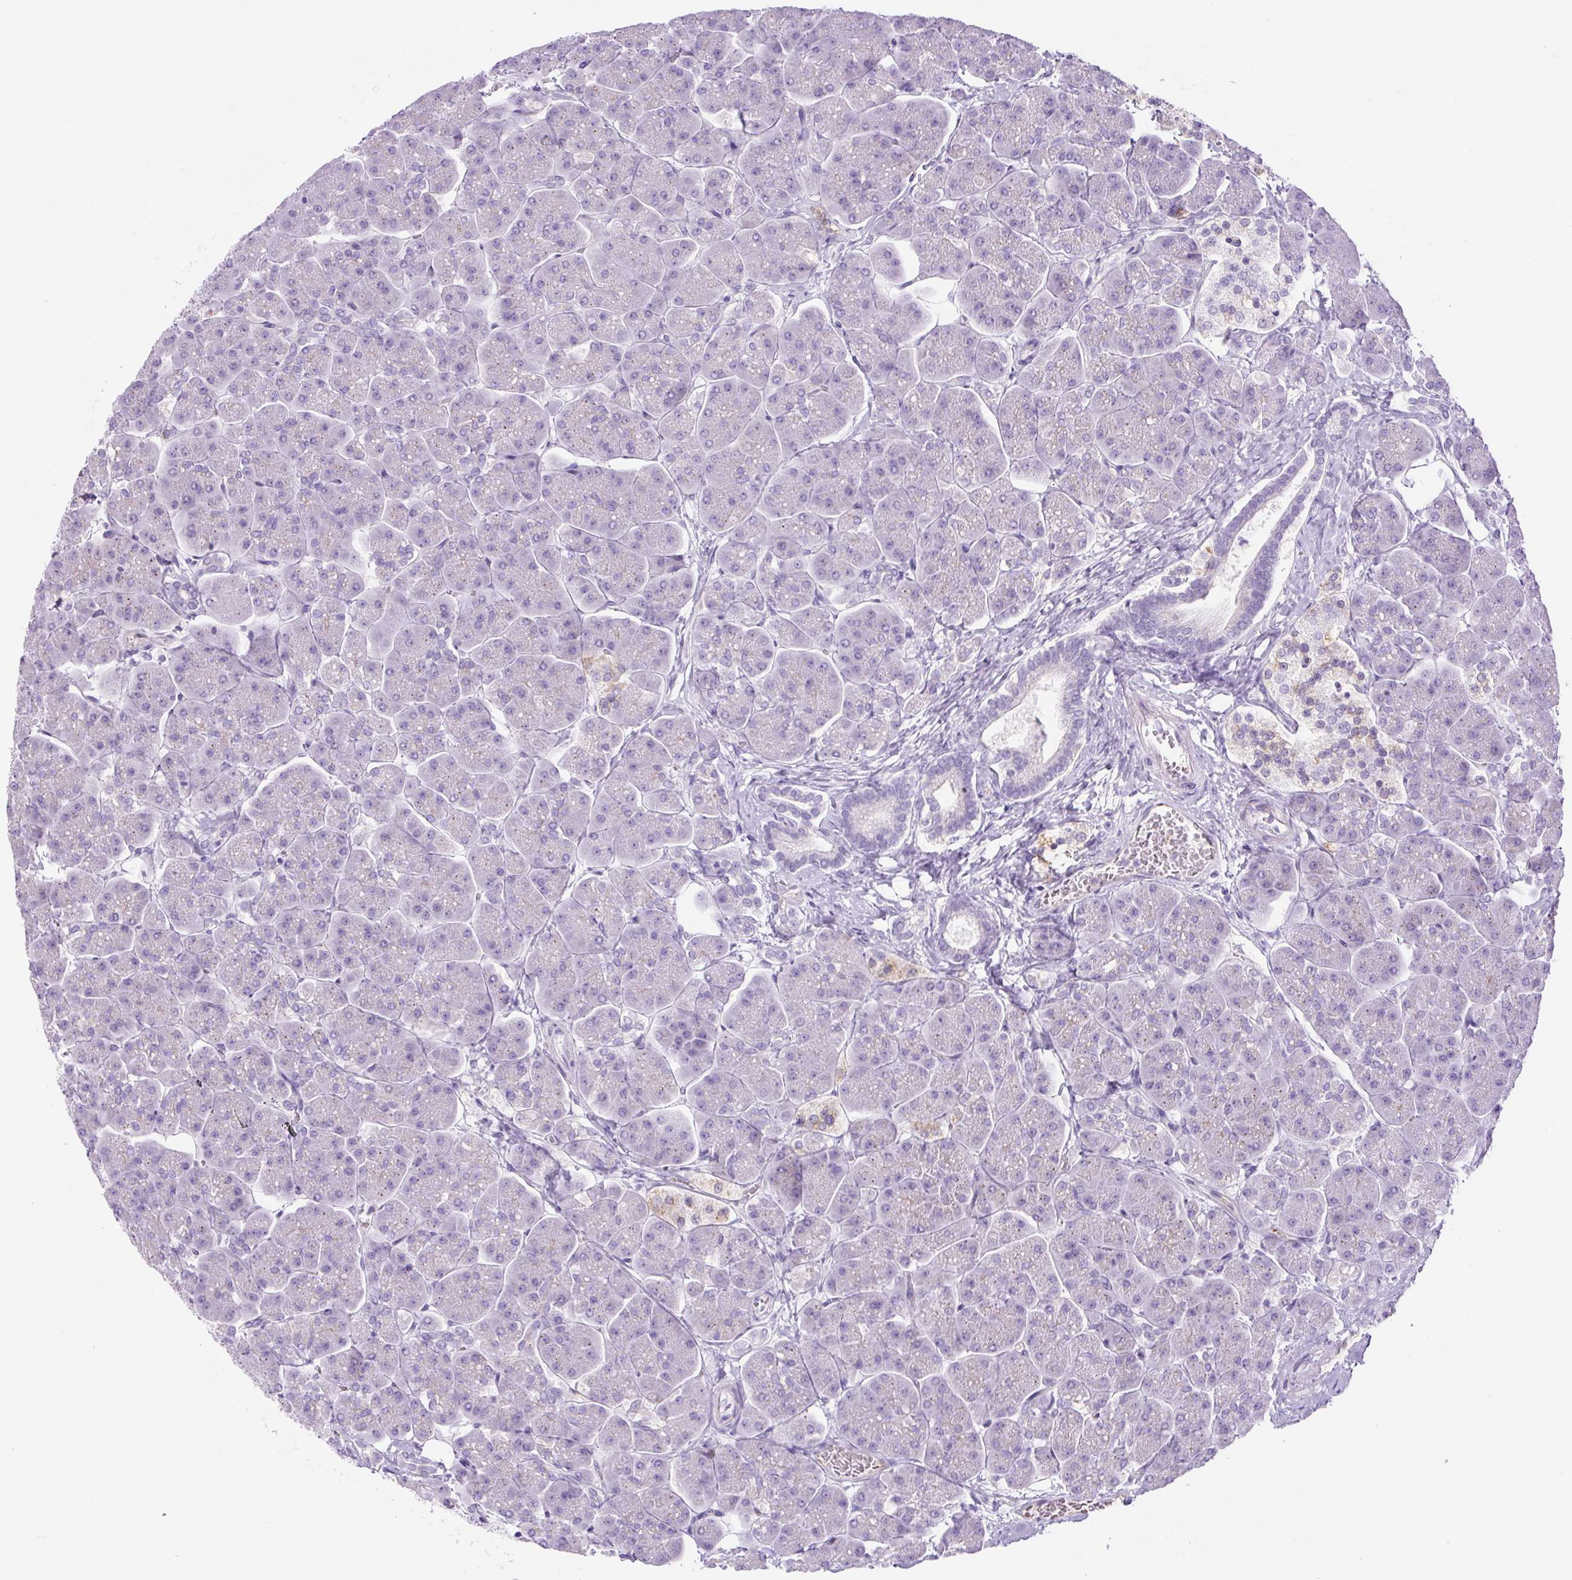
{"staining": {"intensity": "negative", "quantity": "none", "location": "none"}, "tissue": "pancreas", "cell_type": "Exocrine glandular cells", "image_type": "normal", "snomed": [{"axis": "morphology", "description": "Normal tissue, NOS"}, {"axis": "topography", "description": "Pancreas"}, {"axis": "topography", "description": "Peripheral nerve tissue"}], "caption": "Pancreas was stained to show a protein in brown. There is no significant positivity in exocrine glandular cells. (DAB (3,3'-diaminobenzidine) IHC, high magnification).", "gene": "RSPO4", "patient": {"sex": "male", "age": 54}}